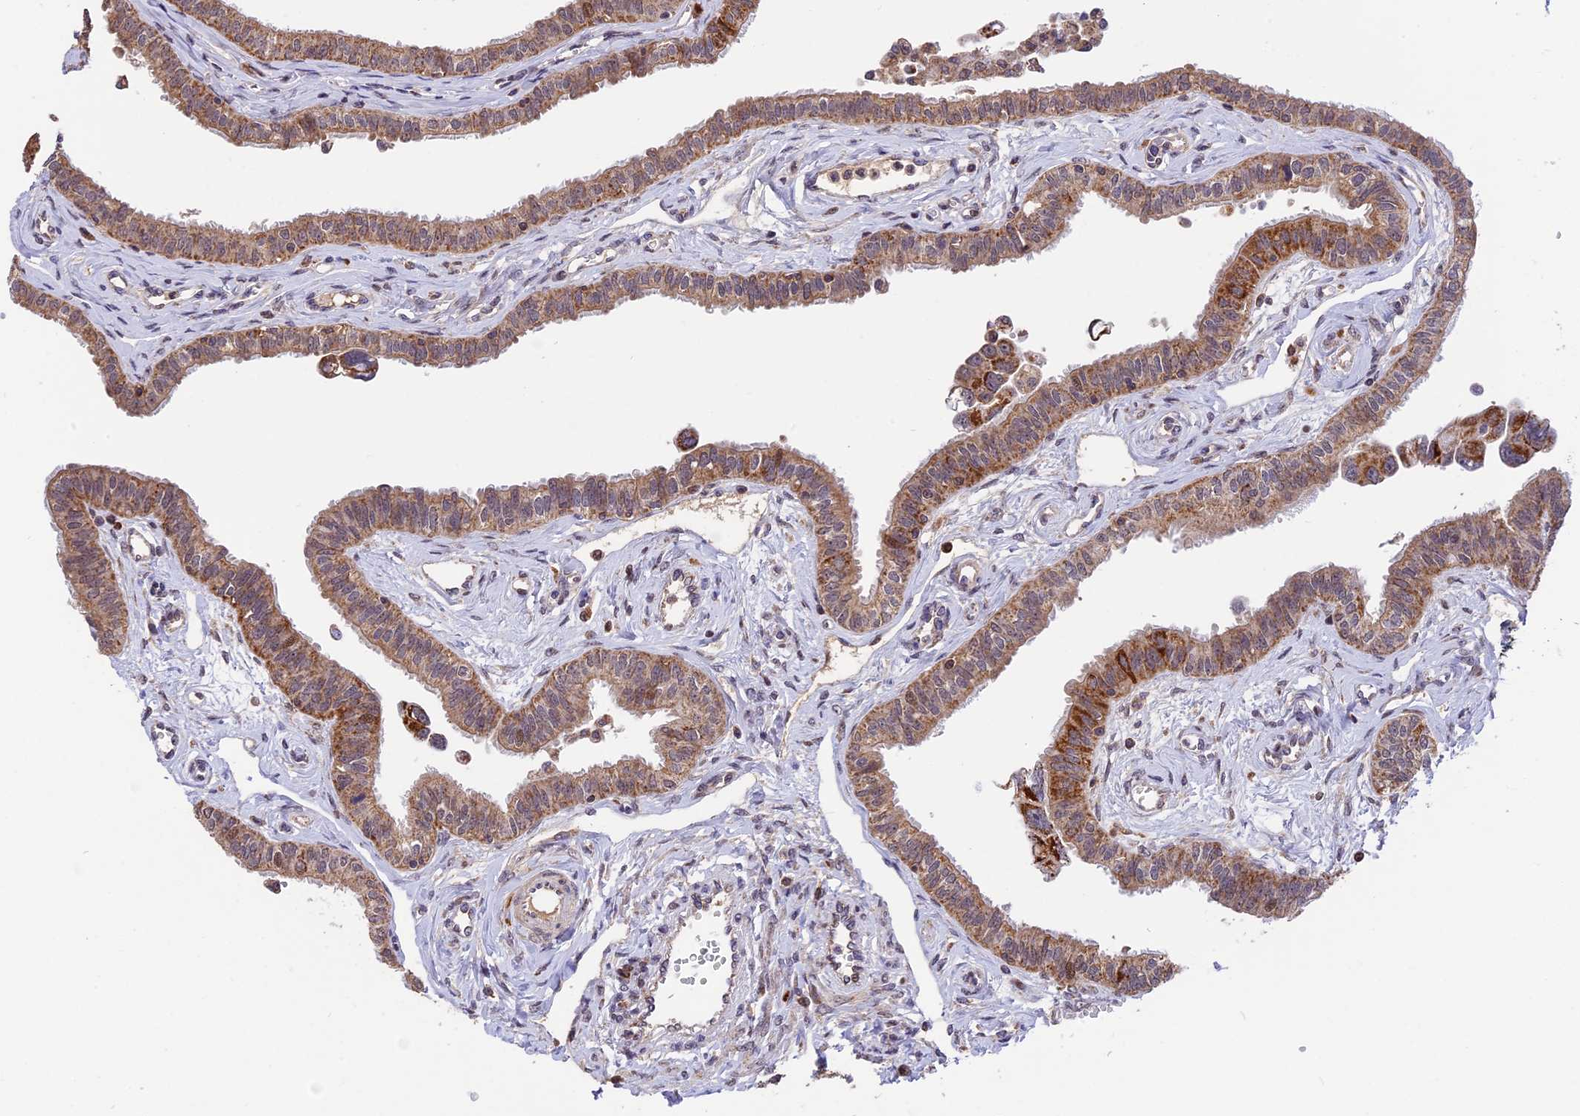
{"staining": {"intensity": "strong", "quantity": ">75%", "location": "cytoplasmic/membranous"}, "tissue": "fallopian tube", "cell_type": "Glandular cells", "image_type": "normal", "snomed": [{"axis": "morphology", "description": "Normal tissue, NOS"}, {"axis": "morphology", "description": "Carcinoma, NOS"}, {"axis": "topography", "description": "Fallopian tube"}, {"axis": "topography", "description": "Ovary"}], "caption": "Protein expression analysis of benign human fallopian tube reveals strong cytoplasmic/membranous positivity in approximately >75% of glandular cells.", "gene": "RERGL", "patient": {"sex": "female", "age": 59}}